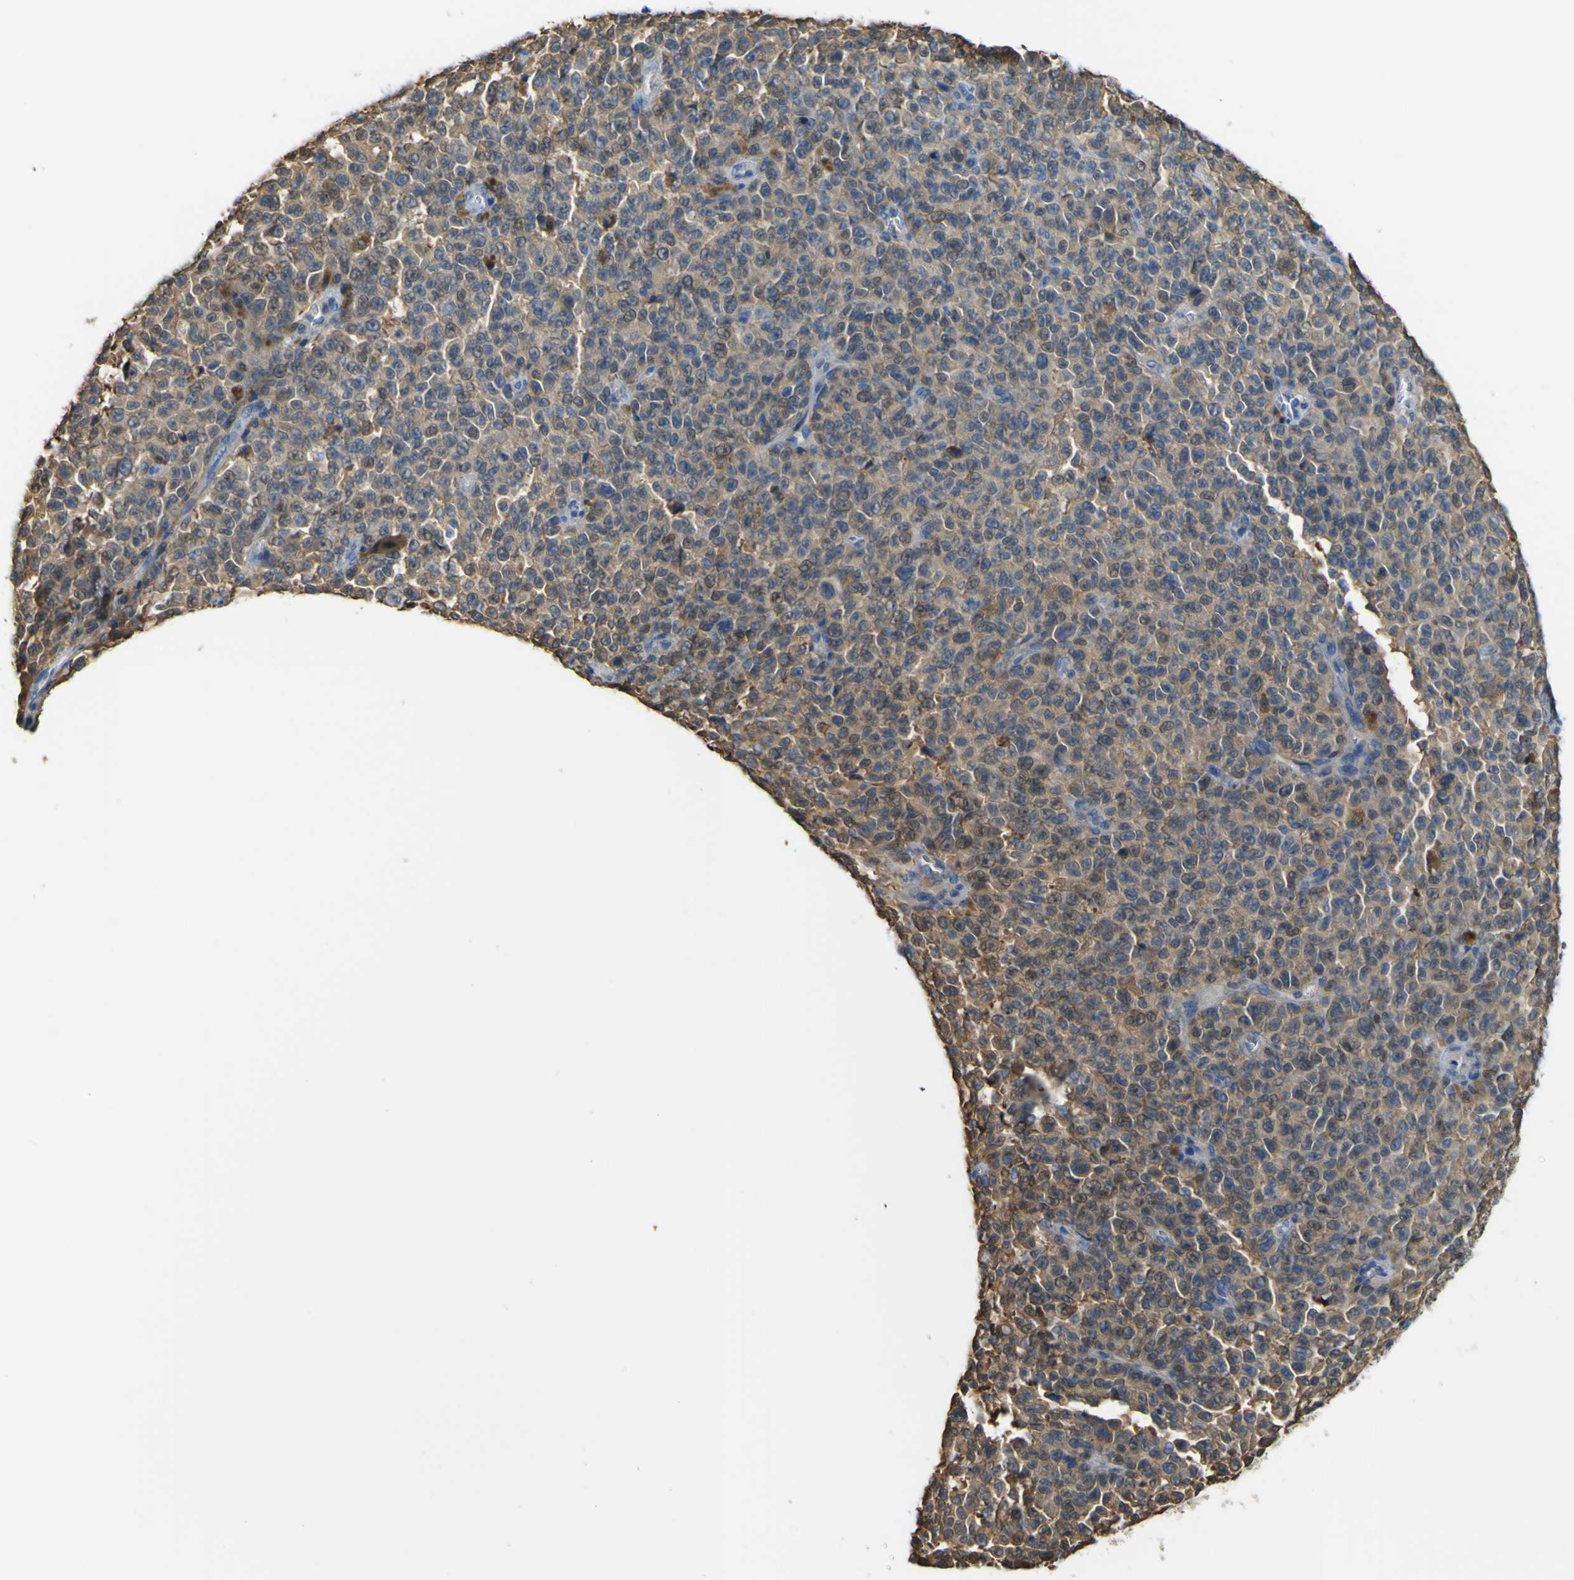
{"staining": {"intensity": "moderate", "quantity": ">75%", "location": "cytoplasmic/membranous"}, "tissue": "melanoma", "cell_type": "Tumor cells", "image_type": "cancer", "snomed": [{"axis": "morphology", "description": "Malignant melanoma, NOS"}, {"axis": "topography", "description": "Skin"}], "caption": "Approximately >75% of tumor cells in human malignant melanoma show moderate cytoplasmic/membranous protein staining as visualized by brown immunohistochemical staining.", "gene": "ABHD3", "patient": {"sex": "female", "age": 82}}